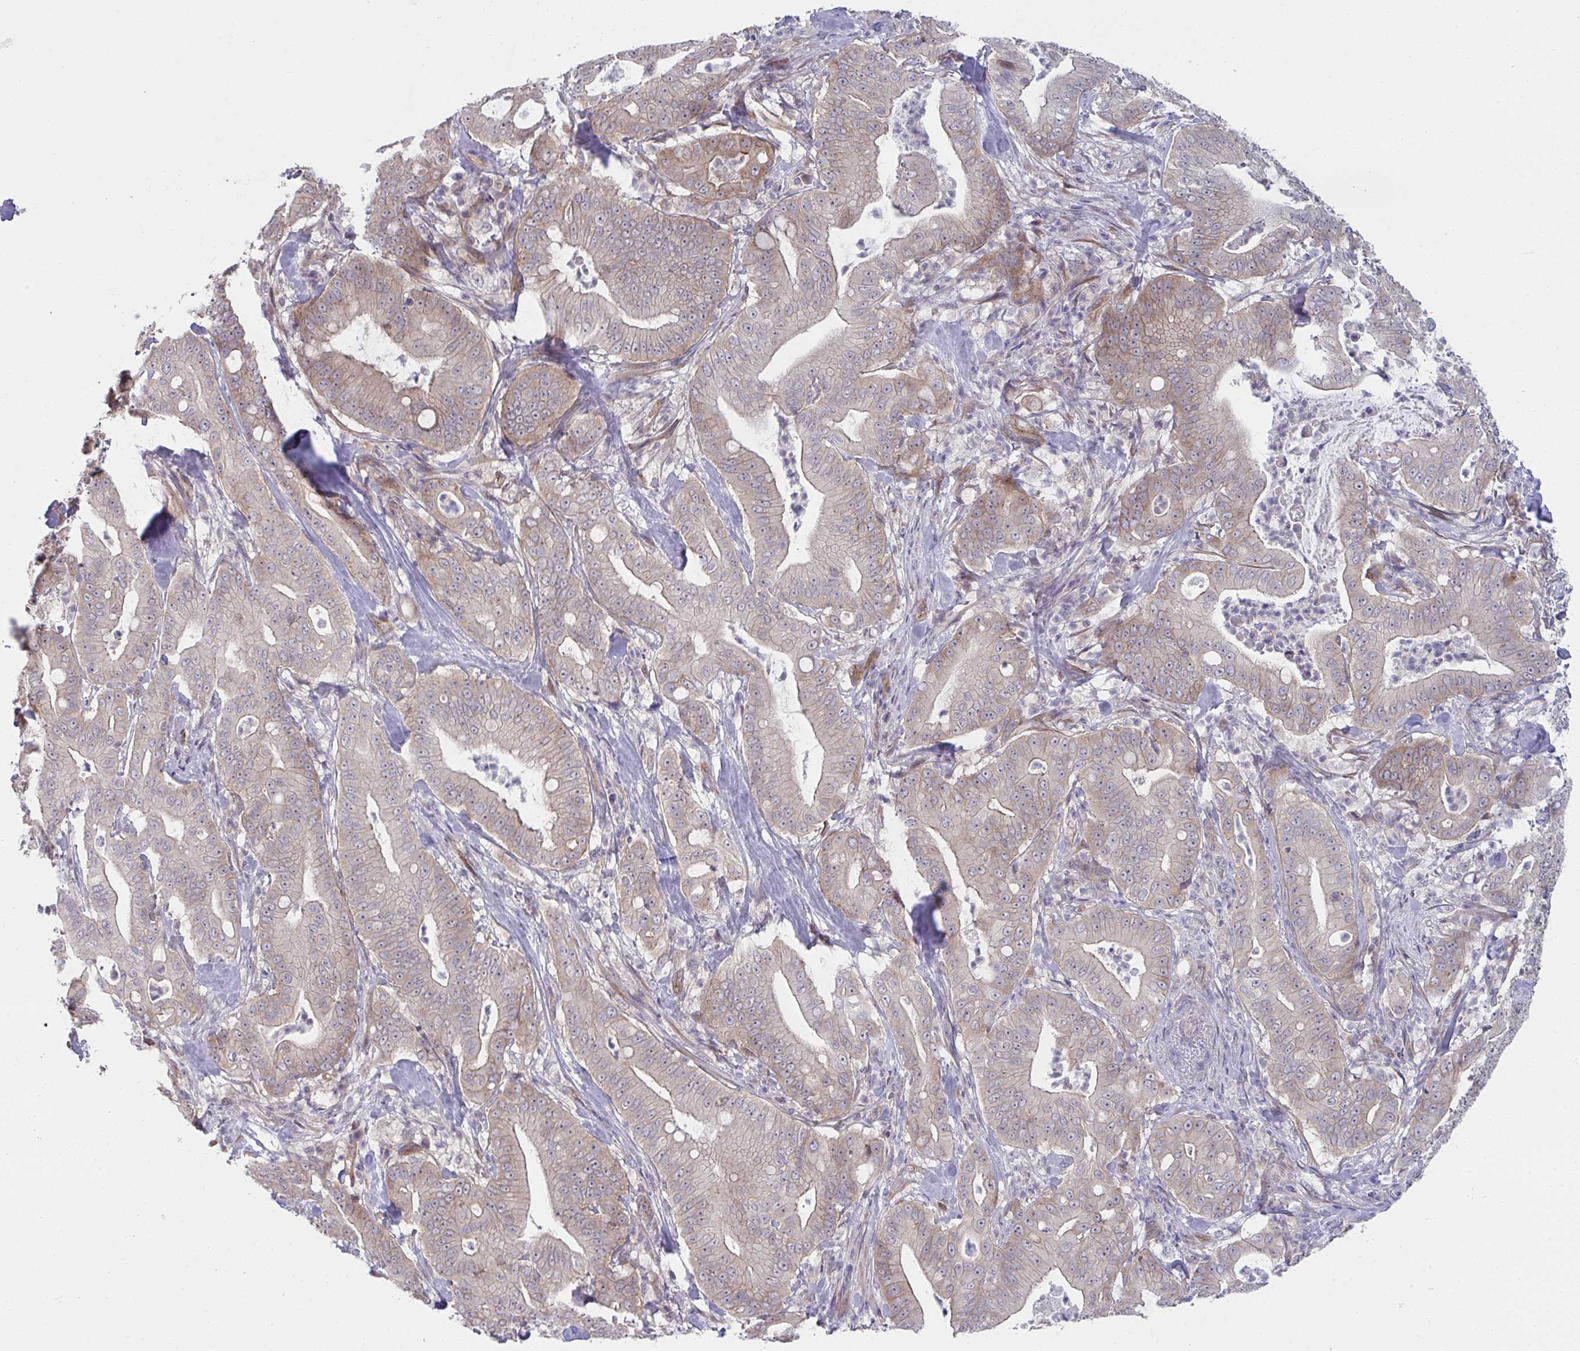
{"staining": {"intensity": "weak", "quantity": "25%-75%", "location": "cytoplasmic/membranous"}, "tissue": "pancreatic cancer", "cell_type": "Tumor cells", "image_type": "cancer", "snomed": [{"axis": "morphology", "description": "Adenocarcinoma, NOS"}, {"axis": "topography", "description": "Pancreas"}], "caption": "Immunohistochemical staining of adenocarcinoma (pancreatic) demonstrates weak cytoplasmic/membranous protein staining in approximately 25%-75% of tumor cells. The protein of interest is shown in brown color, while the nuclei are stained blue.", "gene": "CASP9", "patient": {"sex": "male", "age": 71}}